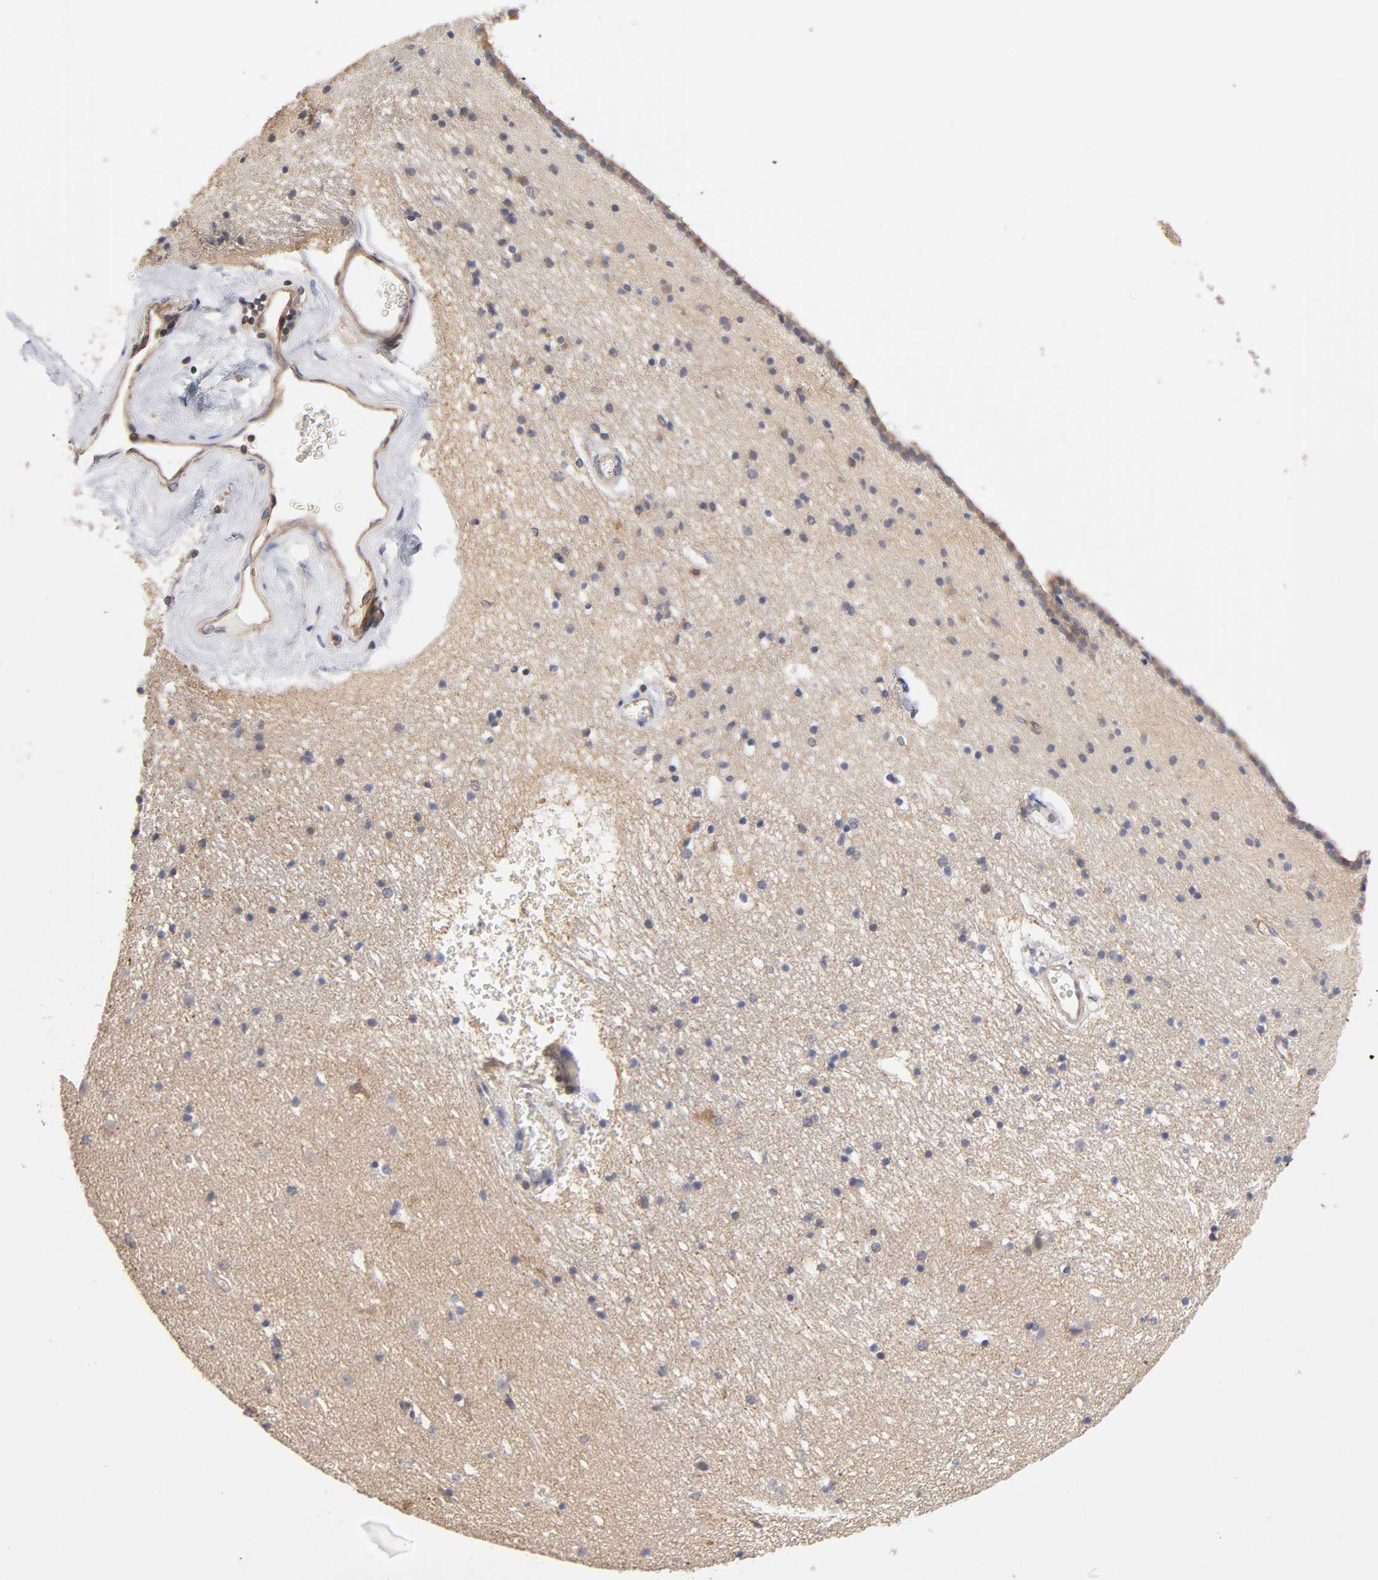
{"staining": {"intensity": "weak", "quantity": "<25%", "location": "cytoplasmic/membranous"}, "tissue": "caudate", "cell_type": "Glial cells", "image_type": "normal", "snomed": [{"axis": "morphology", "description": "Normal tissue, NOS"}, {"axis": "topography", "description": "Lateral ventricle wall"}], "caption": "DAB immunohistochemical staining of normal caudate demonstrates no significant staining in glial cells.", "gene": "STRN3", "patient": {"sex": "male", "age": 45}}